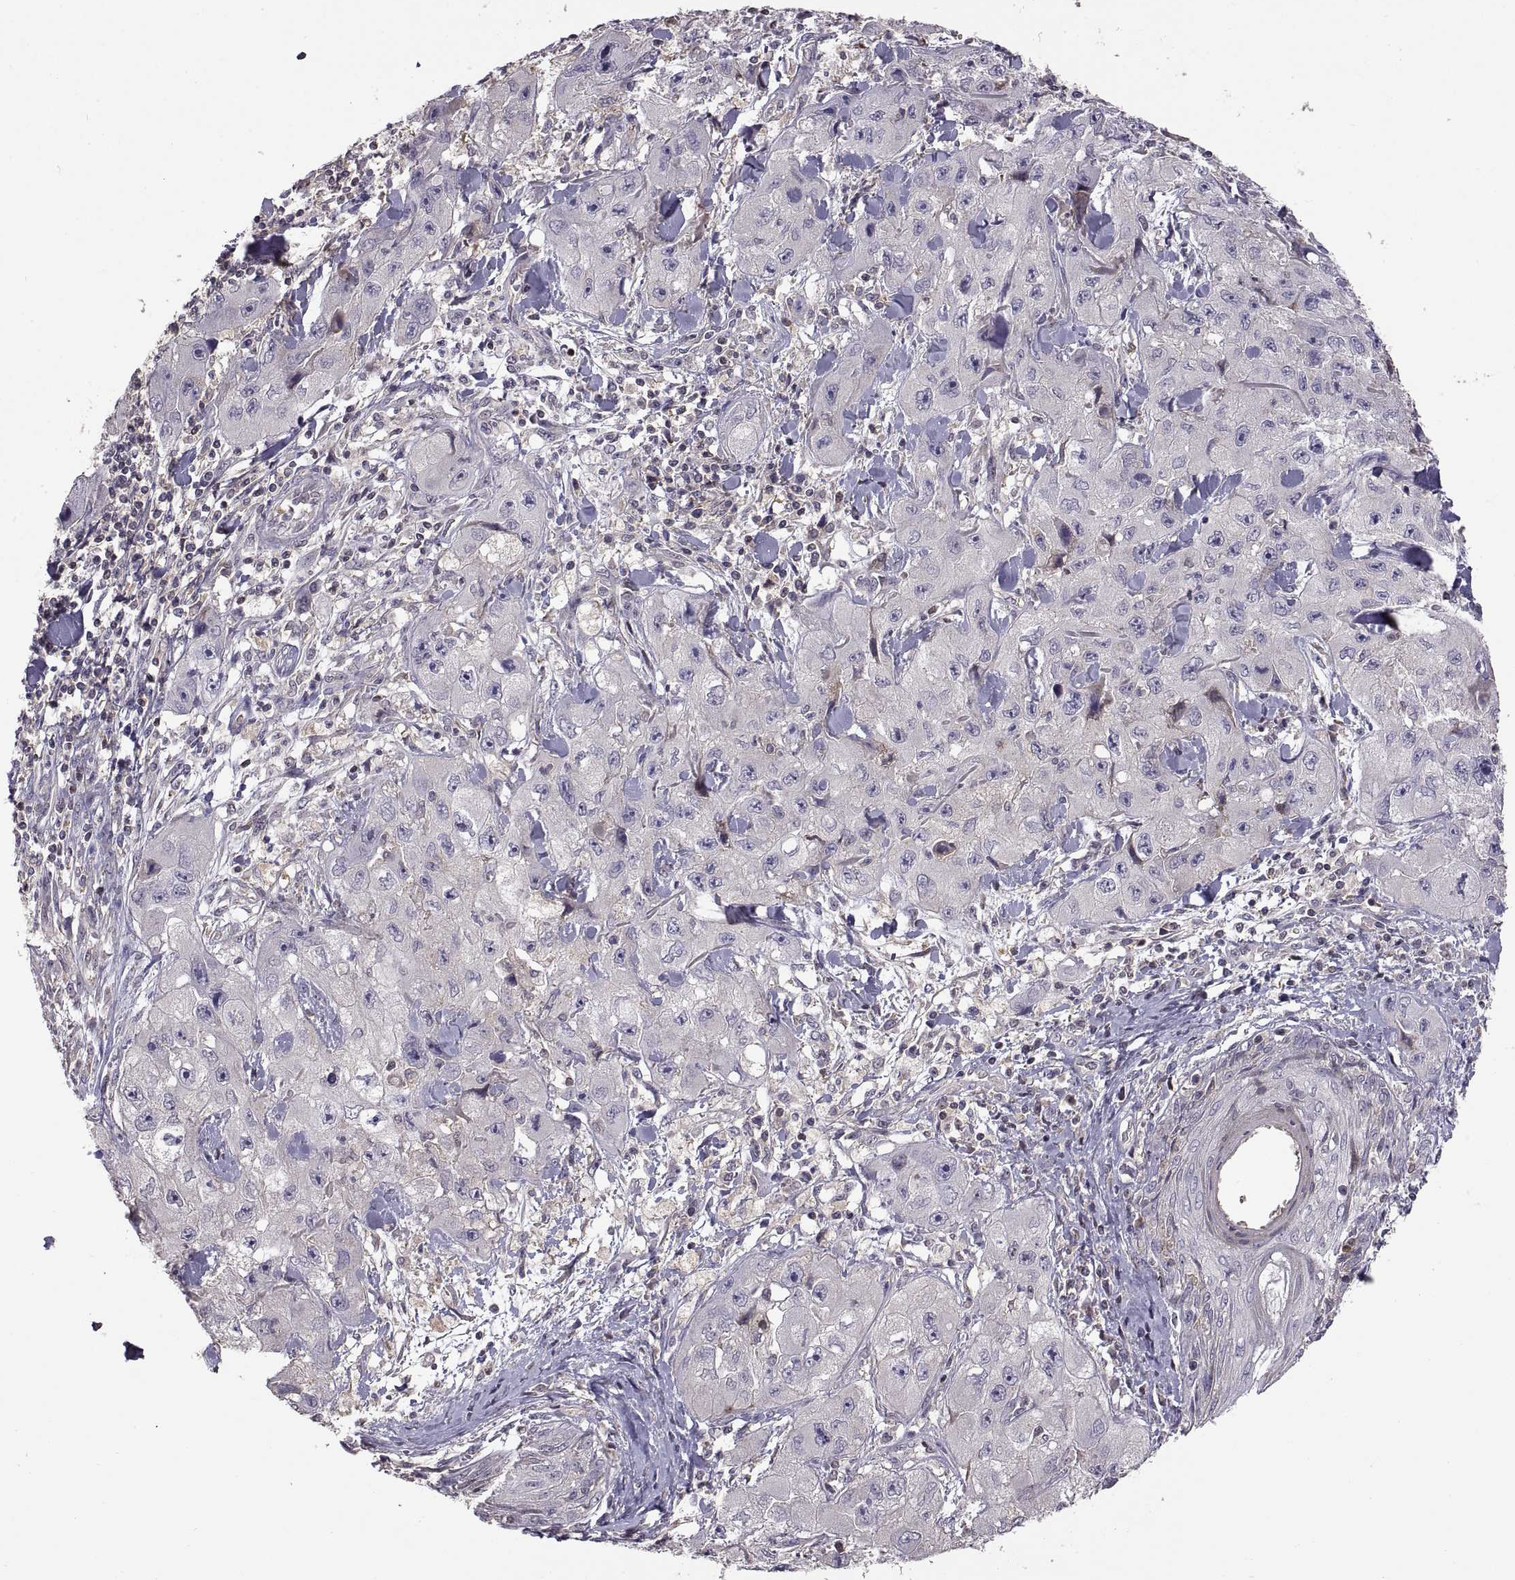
{"staining": {"intensity": "negative", "quantity": "none", "location": "none"}, "tissue": "skin cancer", "cell_type": "Tumor cells", "image_type": "cancer", "snomed": [{"axis": "morphology", "description": "Squamous cell carcinoma, NOS"}, {"axis": "topography", "description": "Skin"}, {"axis": "topography", "description": "Subcutis"}], "caption": "DAB (3,3'-diaminobenzidine) immunohistochemical staining of skin squamous cell carcinoma shows no significant positivity in tumor cells.", "gene": "NMNAT2", "patient": {"sex": "male", "age": 73}}